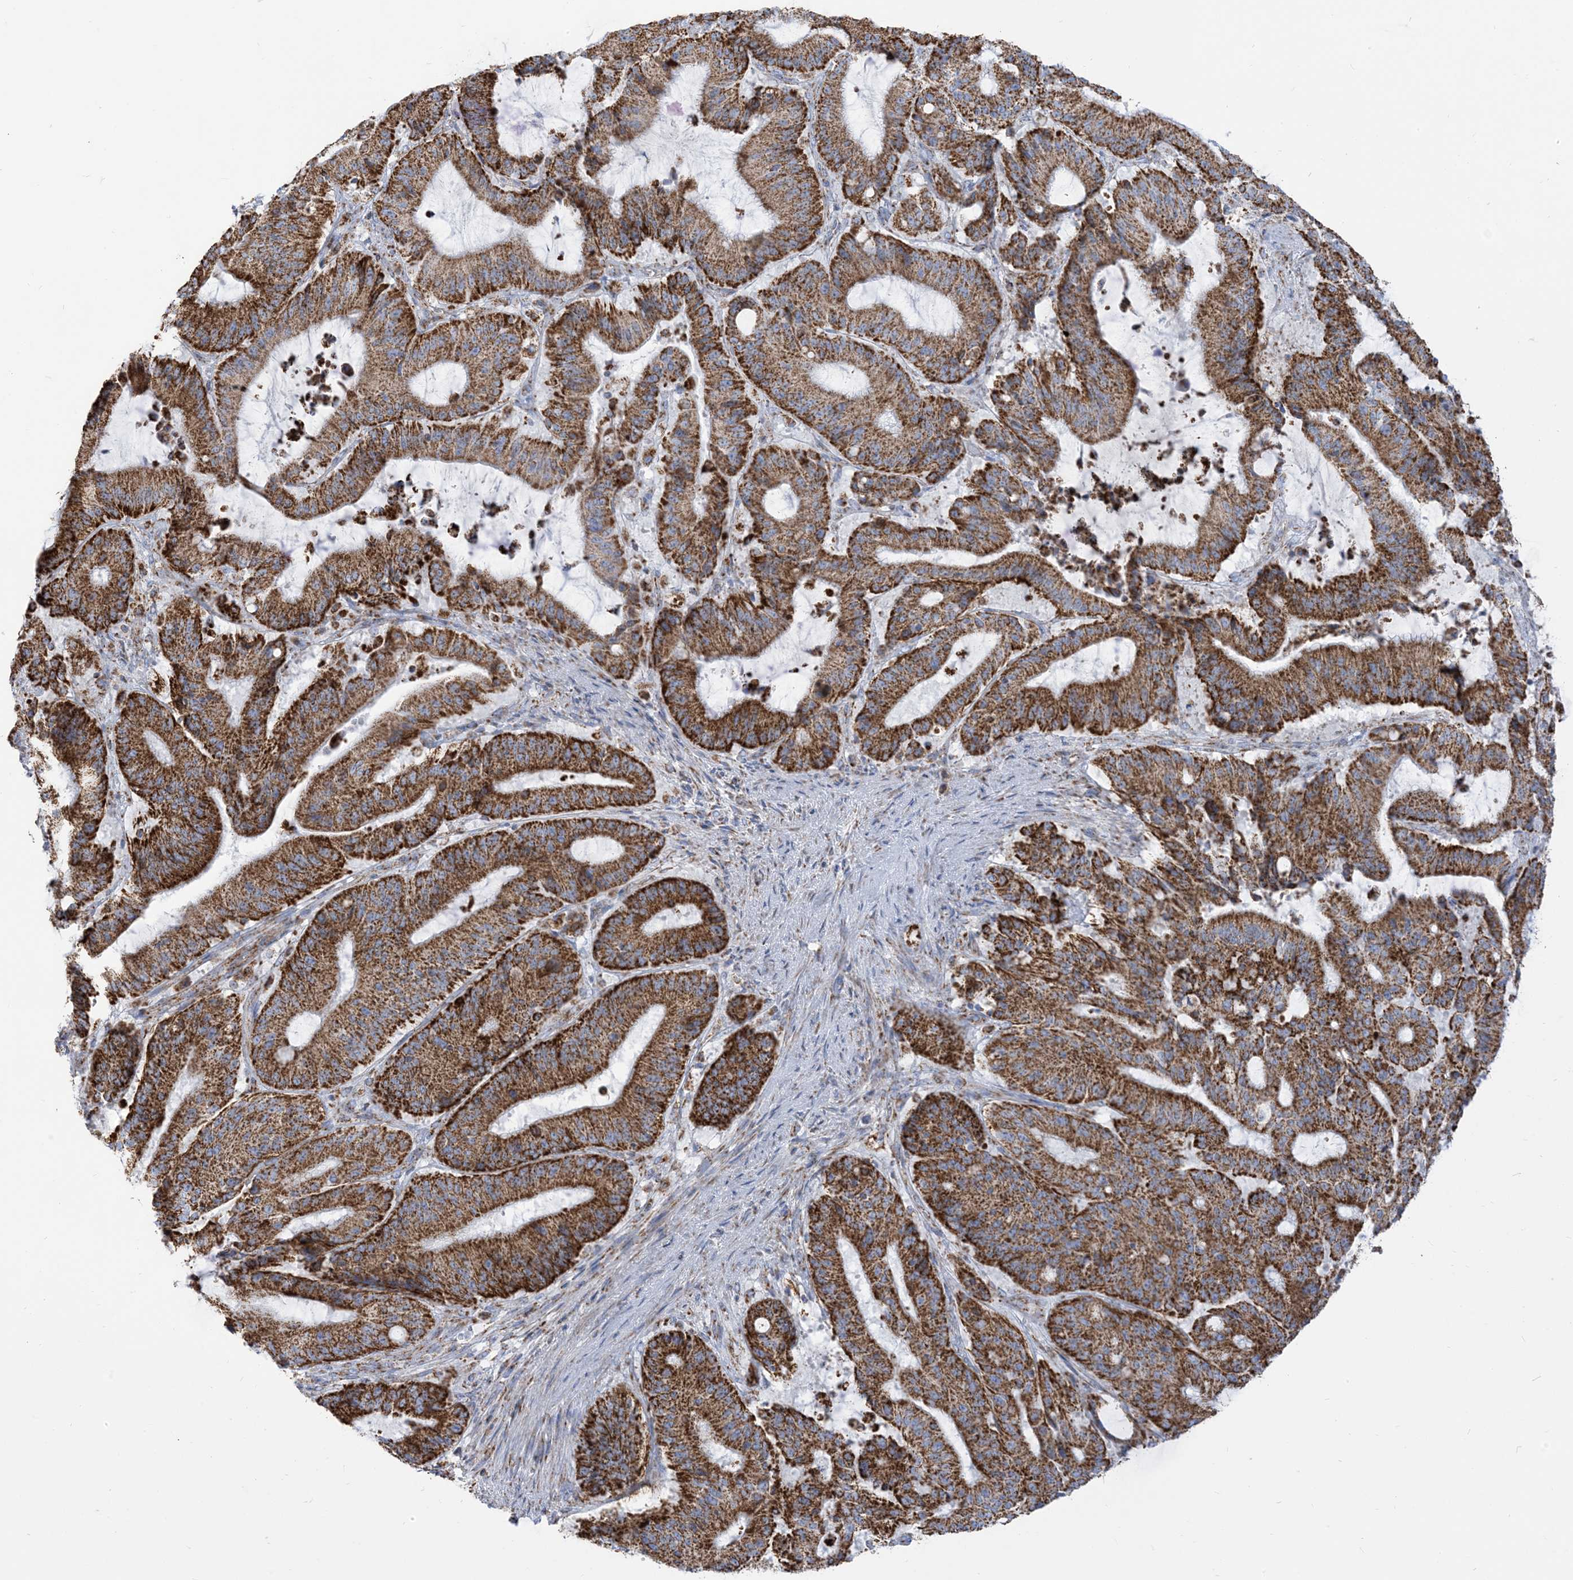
{"staining": {"intensity": "strong", "quantity": ">75%", "location": "cytoplasmic/membranous"}, "tissue": "liver cancer", "cell_type": "Tumor cells", "image_type": "cancer", "snomed": [{"axis": "morphology", "description": "Normal tissue, NOS"}, {"axis": "morphology", "description": "Cholangiocarcinoma"}, {"axis": "topography", "description": "Liver"}, {"axis": "topography", "description": "Peripheral nerve tissue"}], "caption": "The image demonstrates a brown stain indicating the presence of a protein in the cytoplasmic/membranous of tumor cells in liver cancer.", "gene": "SAMM50", "patient": {"sex": "female", "age": 73}}